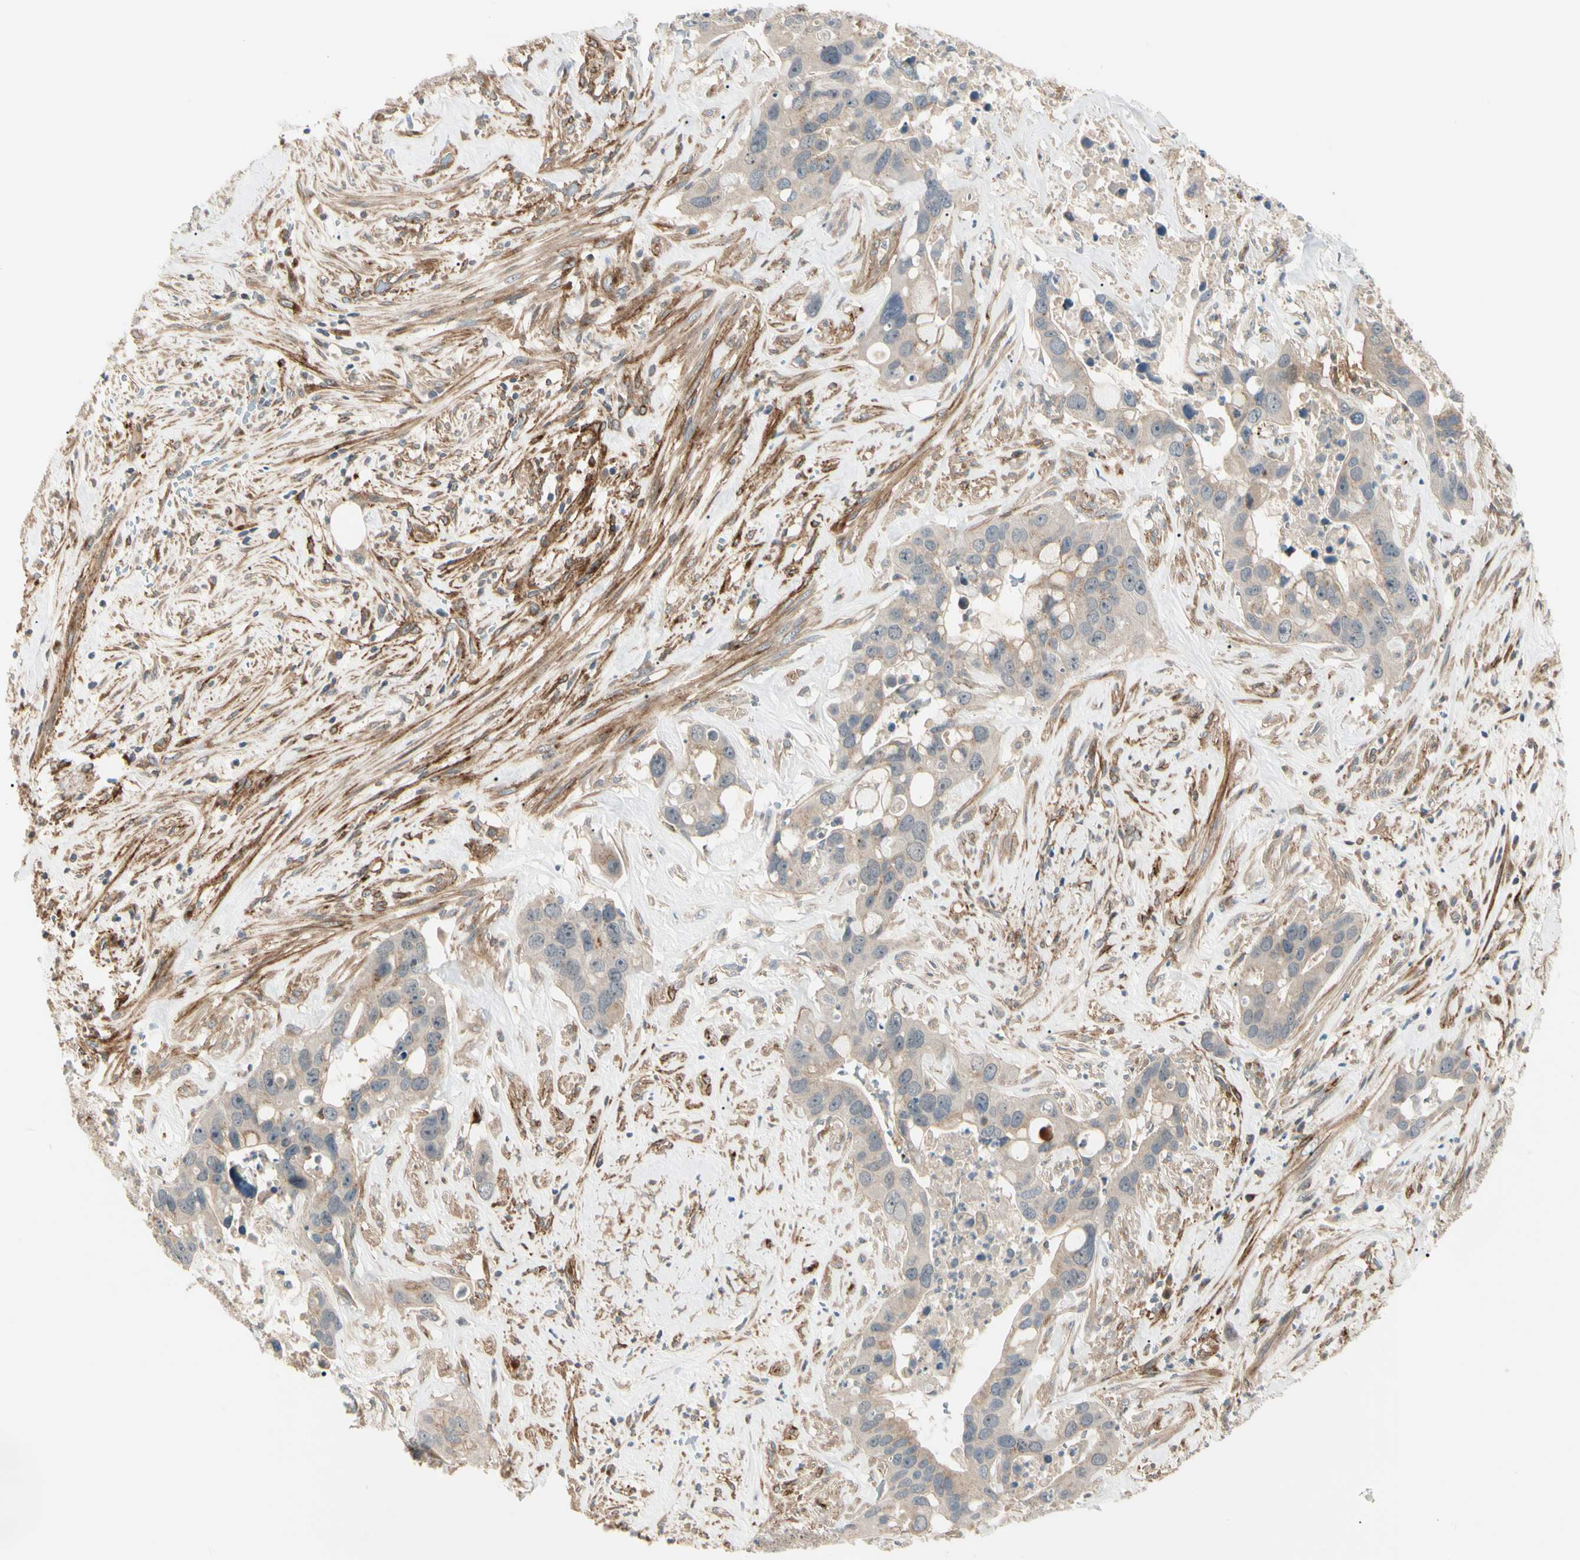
{"staining": {"intensity": "moderate", "quantity": ">75%", "location": "cytoplasmic/membranous"}, "tissue": "liver cancer", "cell_type": "Tumor cells", "image_type": "cancer", "snomed": [{"axis": "morphology", "description": "Cholangiocarcinoma"}, {"axis": "topography", "description": "Liver"}], "caption": "High-power microscopy captured an immunohistochemistry image of liver cancer (cholangiocarcinoma), revealing moderate cytoplasmic/membranous expression in approximately >75% of tumor cells.", "gene": "F2R", "patient": {"sex": "female", "age": 65}}